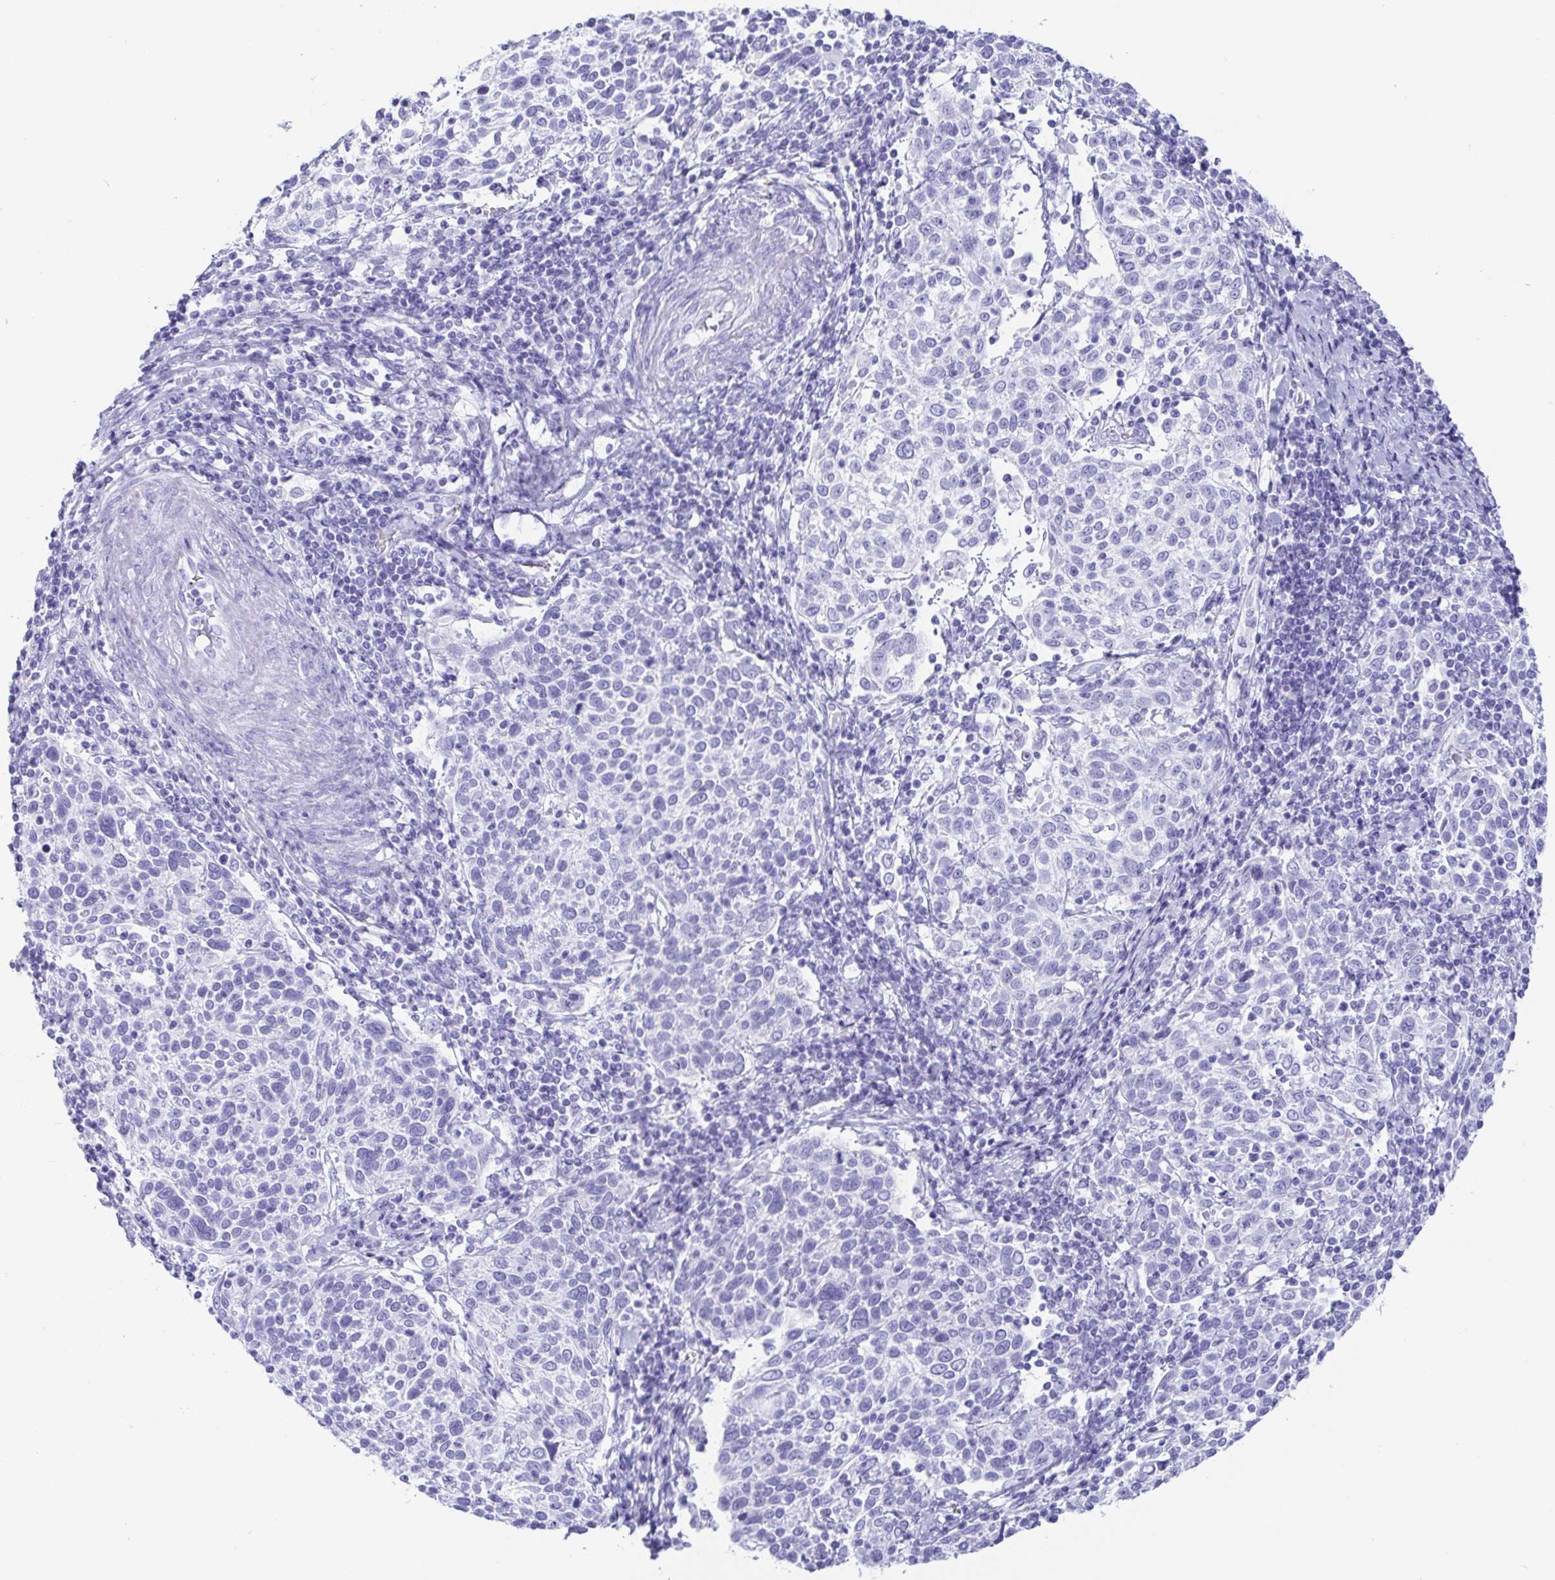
{"staining": {"intensity": "negative", "quantity": "none", "location": "none"}, "tissue": "cervical cancer", "cell_type": "Tumor cells", "image_type": "cancer", "snomed": [{"axis": "morphology", "description": "Squamous cell carcinoma, NOS"}, {"axis": "topography", "description": "Cervix"}], "caption": "Protein analysis of cervical cancer (squamous cell carcinoma) reveals no significant positivity in tumor cells.", "gene": "GKN1", "patient": {"sex": "female", "age": 61}}